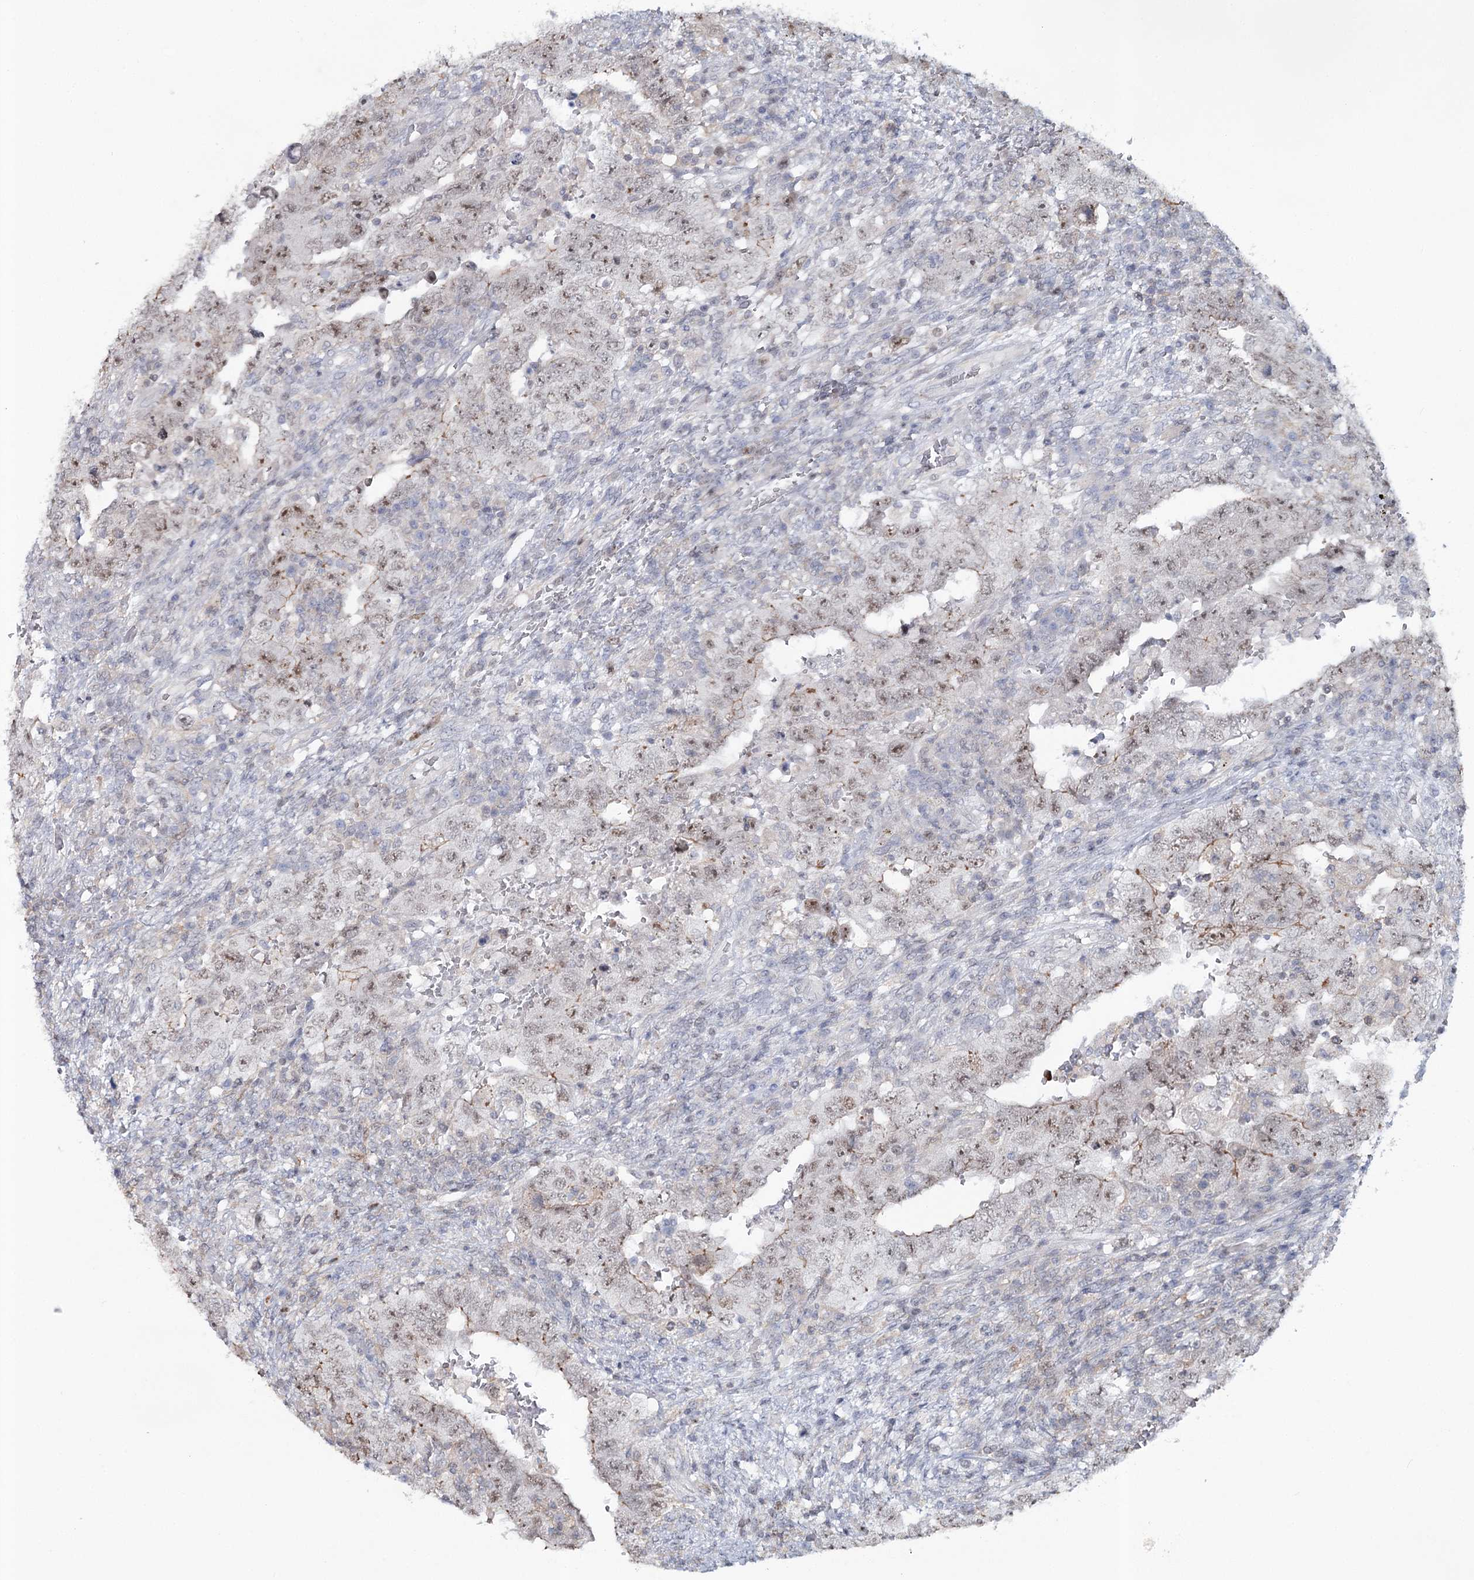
{"staining": {"intensity": "weak", "quantity": "<25%", "location": "nuclear"}, "tissue": "testis cancer", "cell_type": "Tumor cells", "image_type": "cancer", "snomed": [{"axis": "morphology", "description": "Carcinoma, Embryonal, NOS"}, {"axis": "topography", "description": "Testis"}], "caption": "High power microscopy histopathology image of an immunohistochemistry (IHC) photomicrograph of testis embryonal carcinoma, revealing no significant expression in tumor cells. (DAB (3,3'-diaminobenzidine) immunohistochemistry (IHC), high magnification).", "gene": "ZC3H8", "patient": {"sex": "male", "age": 26}}